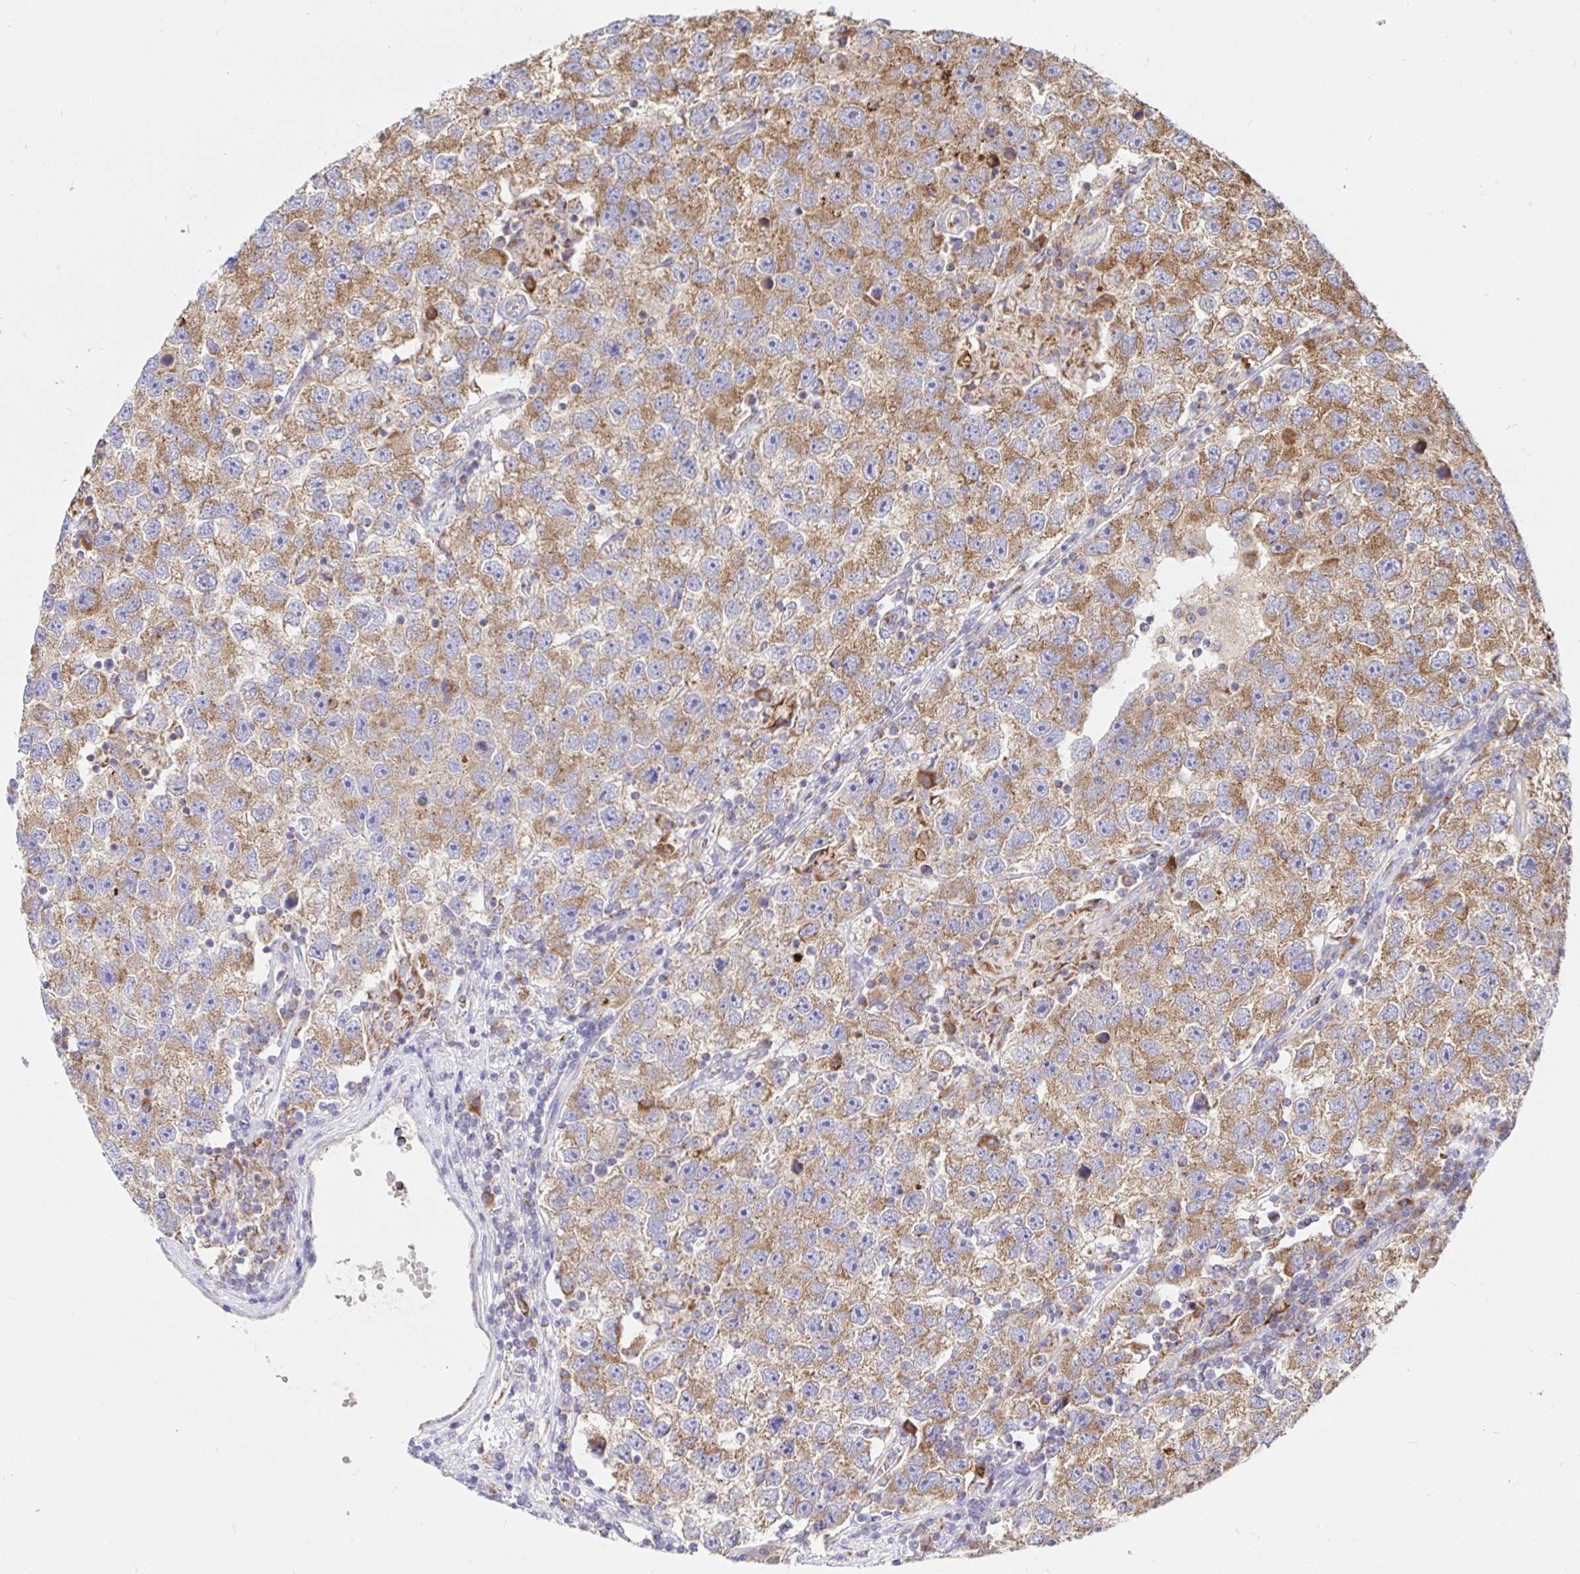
{"staining": {"intensity": "moderate", "quantity": ">75%", "location": "cytoplasmic/membranous"}, "tissue": "testis cancer", "cell_type": "Tumor cells", "image_type": "cancer", "snomed": [{"axis": "morphology", "description": "Seminoma, NOS"}, {"axis": "topography", "description": "Testis"}], "caption": "Testis seminoma stained with a brown dye displays moderate cytoplasmic/membranous positive positivity in approximately >75% of tumor cells.", "gene": "PRDX3", "patient": {"sex": "male", "age": 26}}